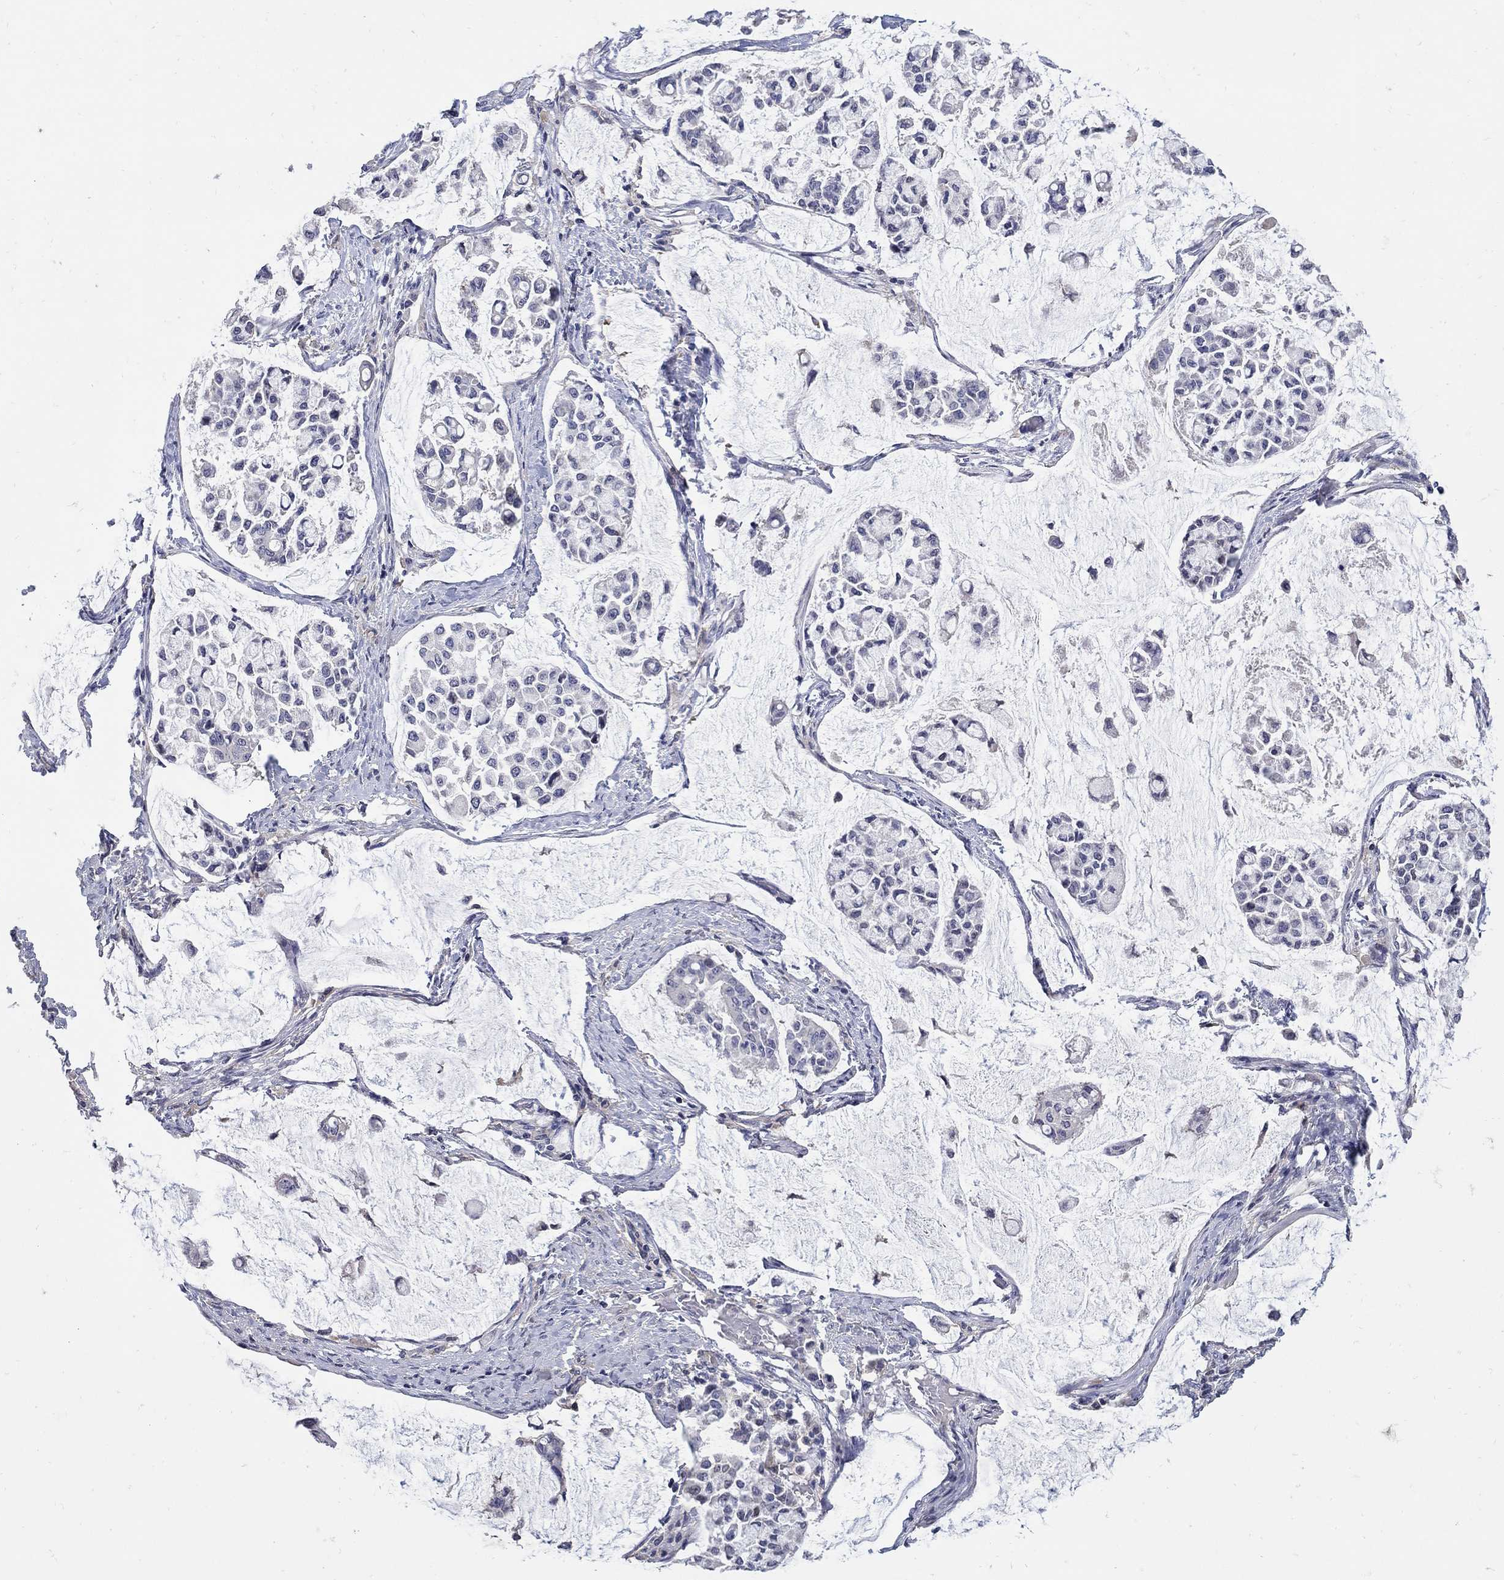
{"staining": {"intensity": "negative", "quantity": "none", "location": "none"}, "tissue": "stomach cancer", "cell_type": "Tumor cells", "image_type": "cancer", "snomed": [{"axis": "morphology", "description": "Adenocarcinoma, NOS"}, {"axis": "topography", "description": "Stomach"}], "caption": "This is an immunohistochemistry (IHC) photomicrograph of stomach cancer (adenocarcinoma). There is no staining in tumor cells.", "gene": "CETN1", "patient": {"sex": "male", "age": 82}}